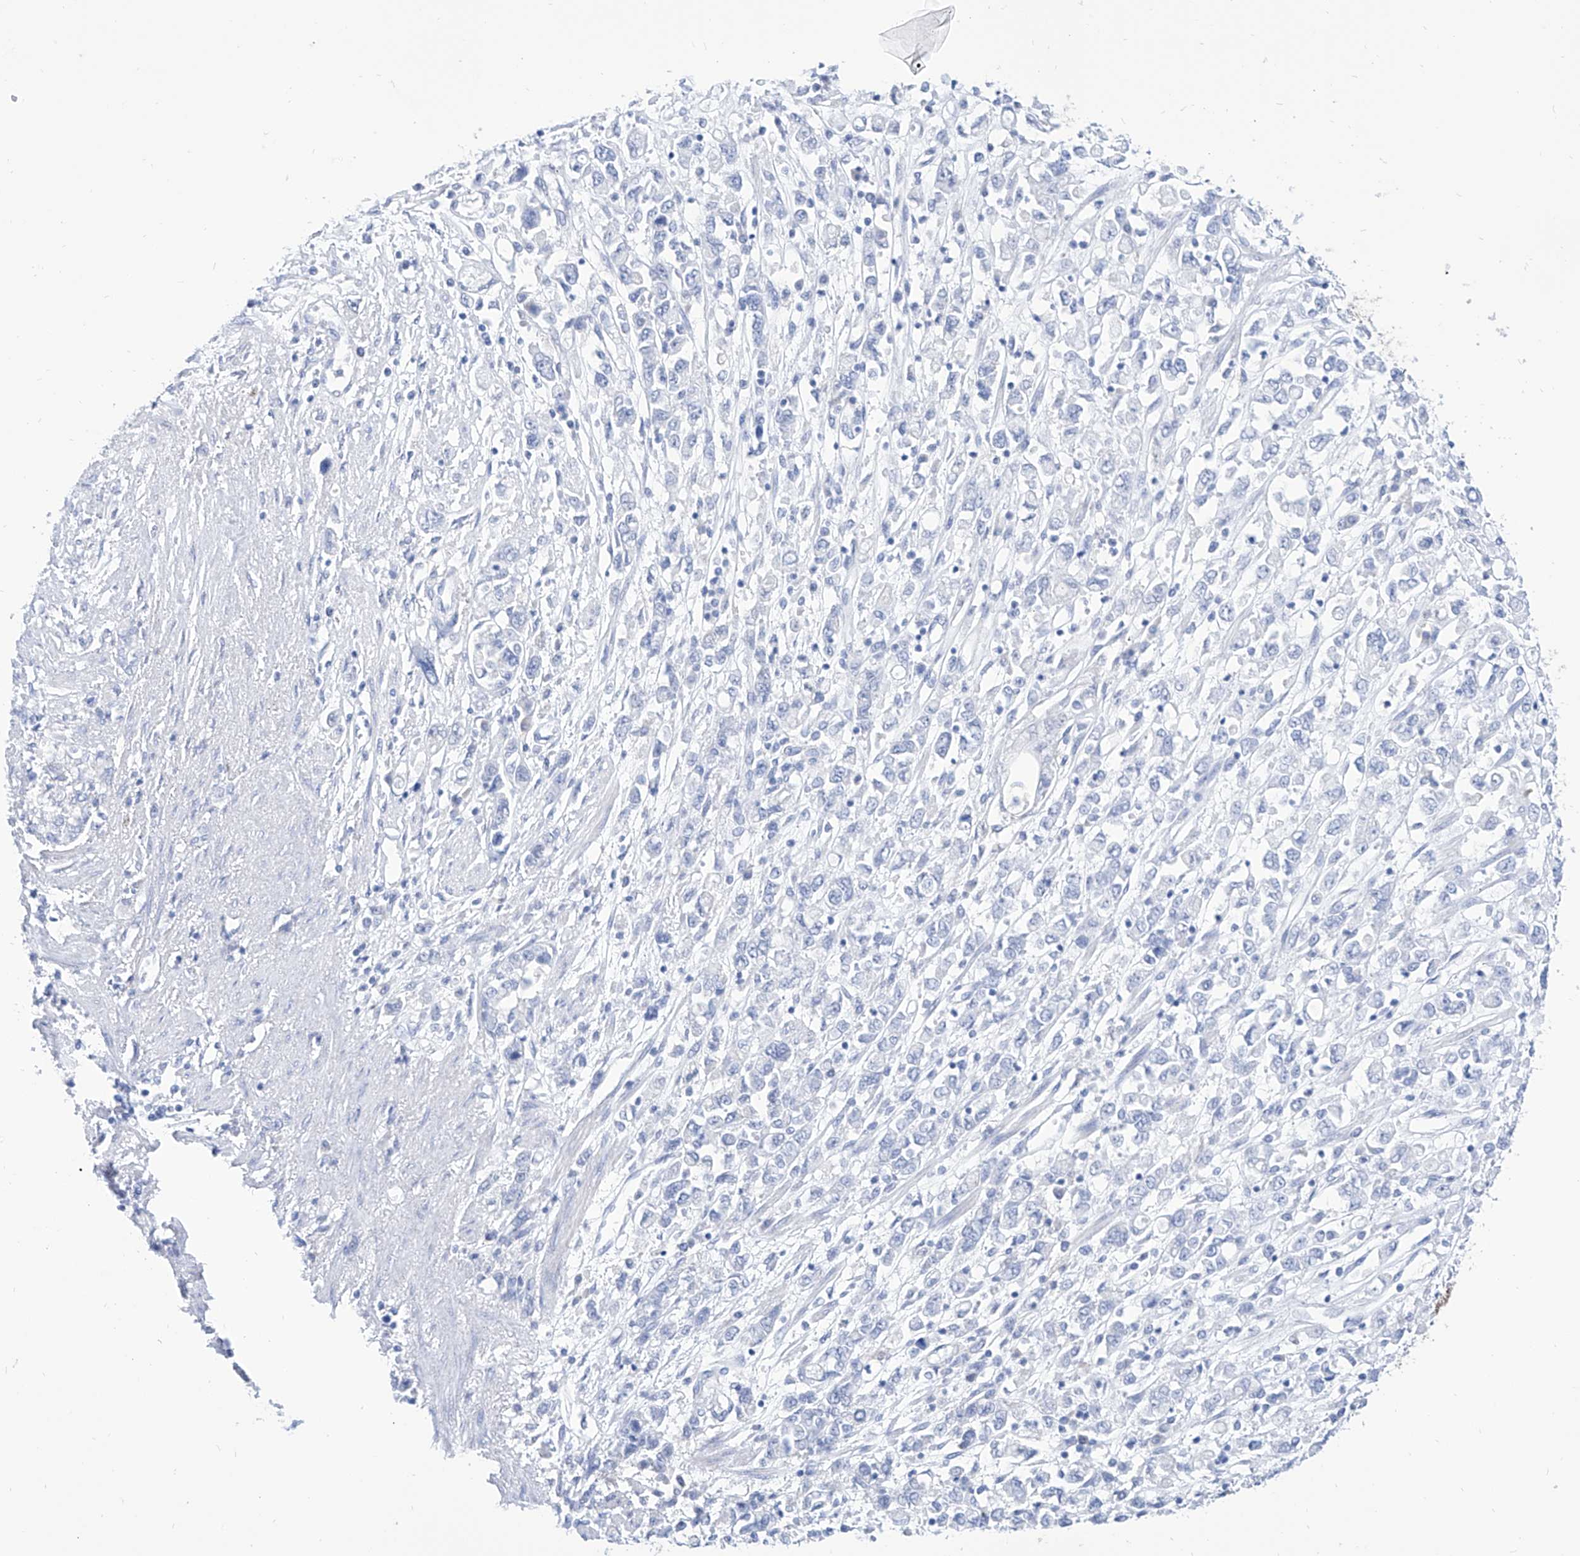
{"staining": {"intensity": "negative", "quantity": "none", "location": "none"}, "tissue": "stomach cancer", "cell_type": "Tumor cells", "image_type": "cancer", "snomed": [{"axis": "morphology", "description": "Adenocarcinoma, NOS"}, {"axis": "topography", "description": "Stomach"}], "caption": "Tumor cells are negative for protein expression in human adenocarcinoma (stomach).", "gene": "PDXK", "patient": {"sex": "female", "age": 76}}